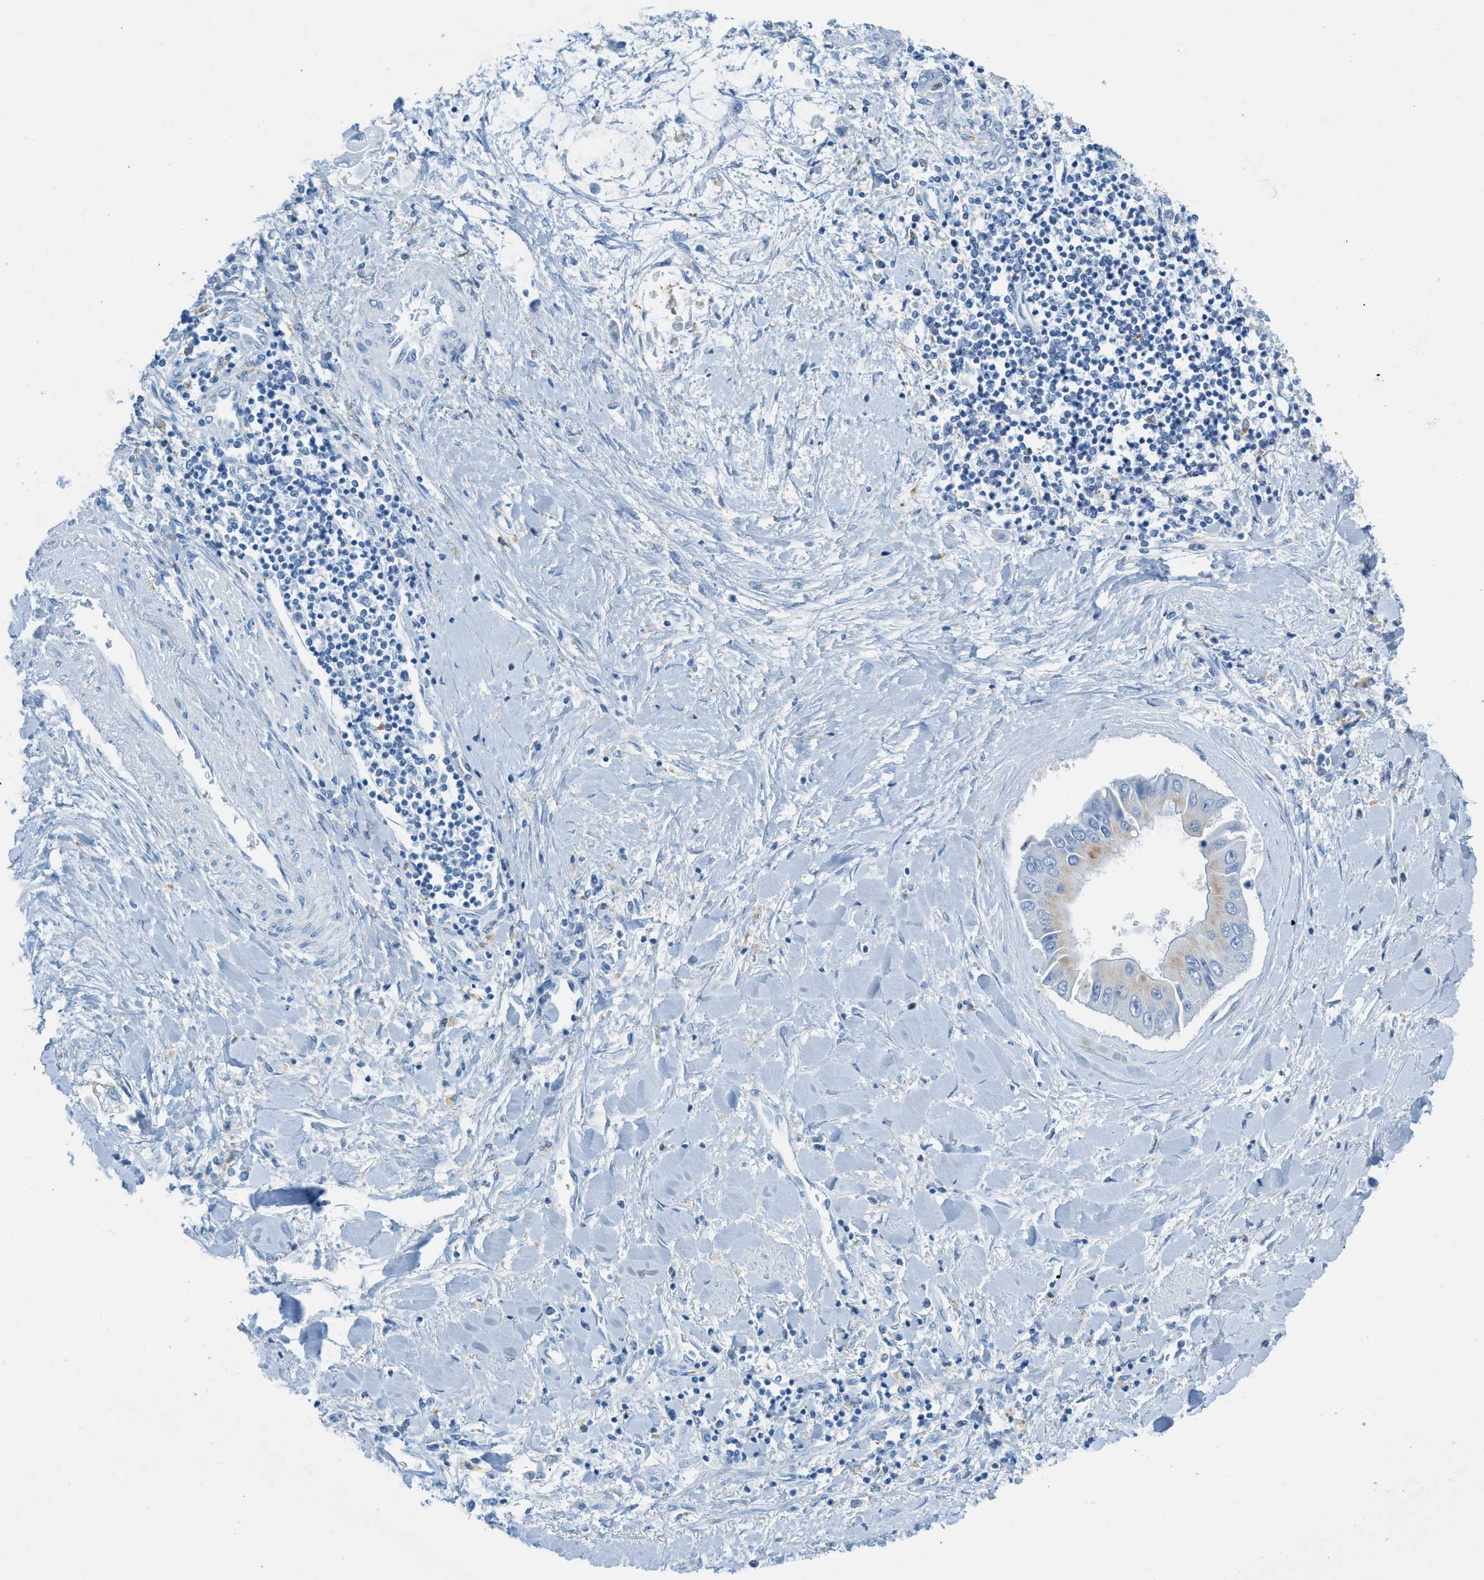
{"staining": {"intensity": "weak", "quantity": ">75%", "location": "cytoplasmic/membranous"}, "tissue": "liver cancer", "cell_type": "Tumor cells", "image_type": "cancer", "snomed": [{"axis": "morphology", "description": "Cholangiocarcinoma"}, {"axis": "topography", "description": "Liver"}], "caption": "This is a photomicrograph of IHC staining of cholangiocarcinoma (liver), which shows weak positivity in the cytoplasmic/membranous of tumor cells.", "gene": "C21orf62", "patient": {"sex": "male", "age": 50}}